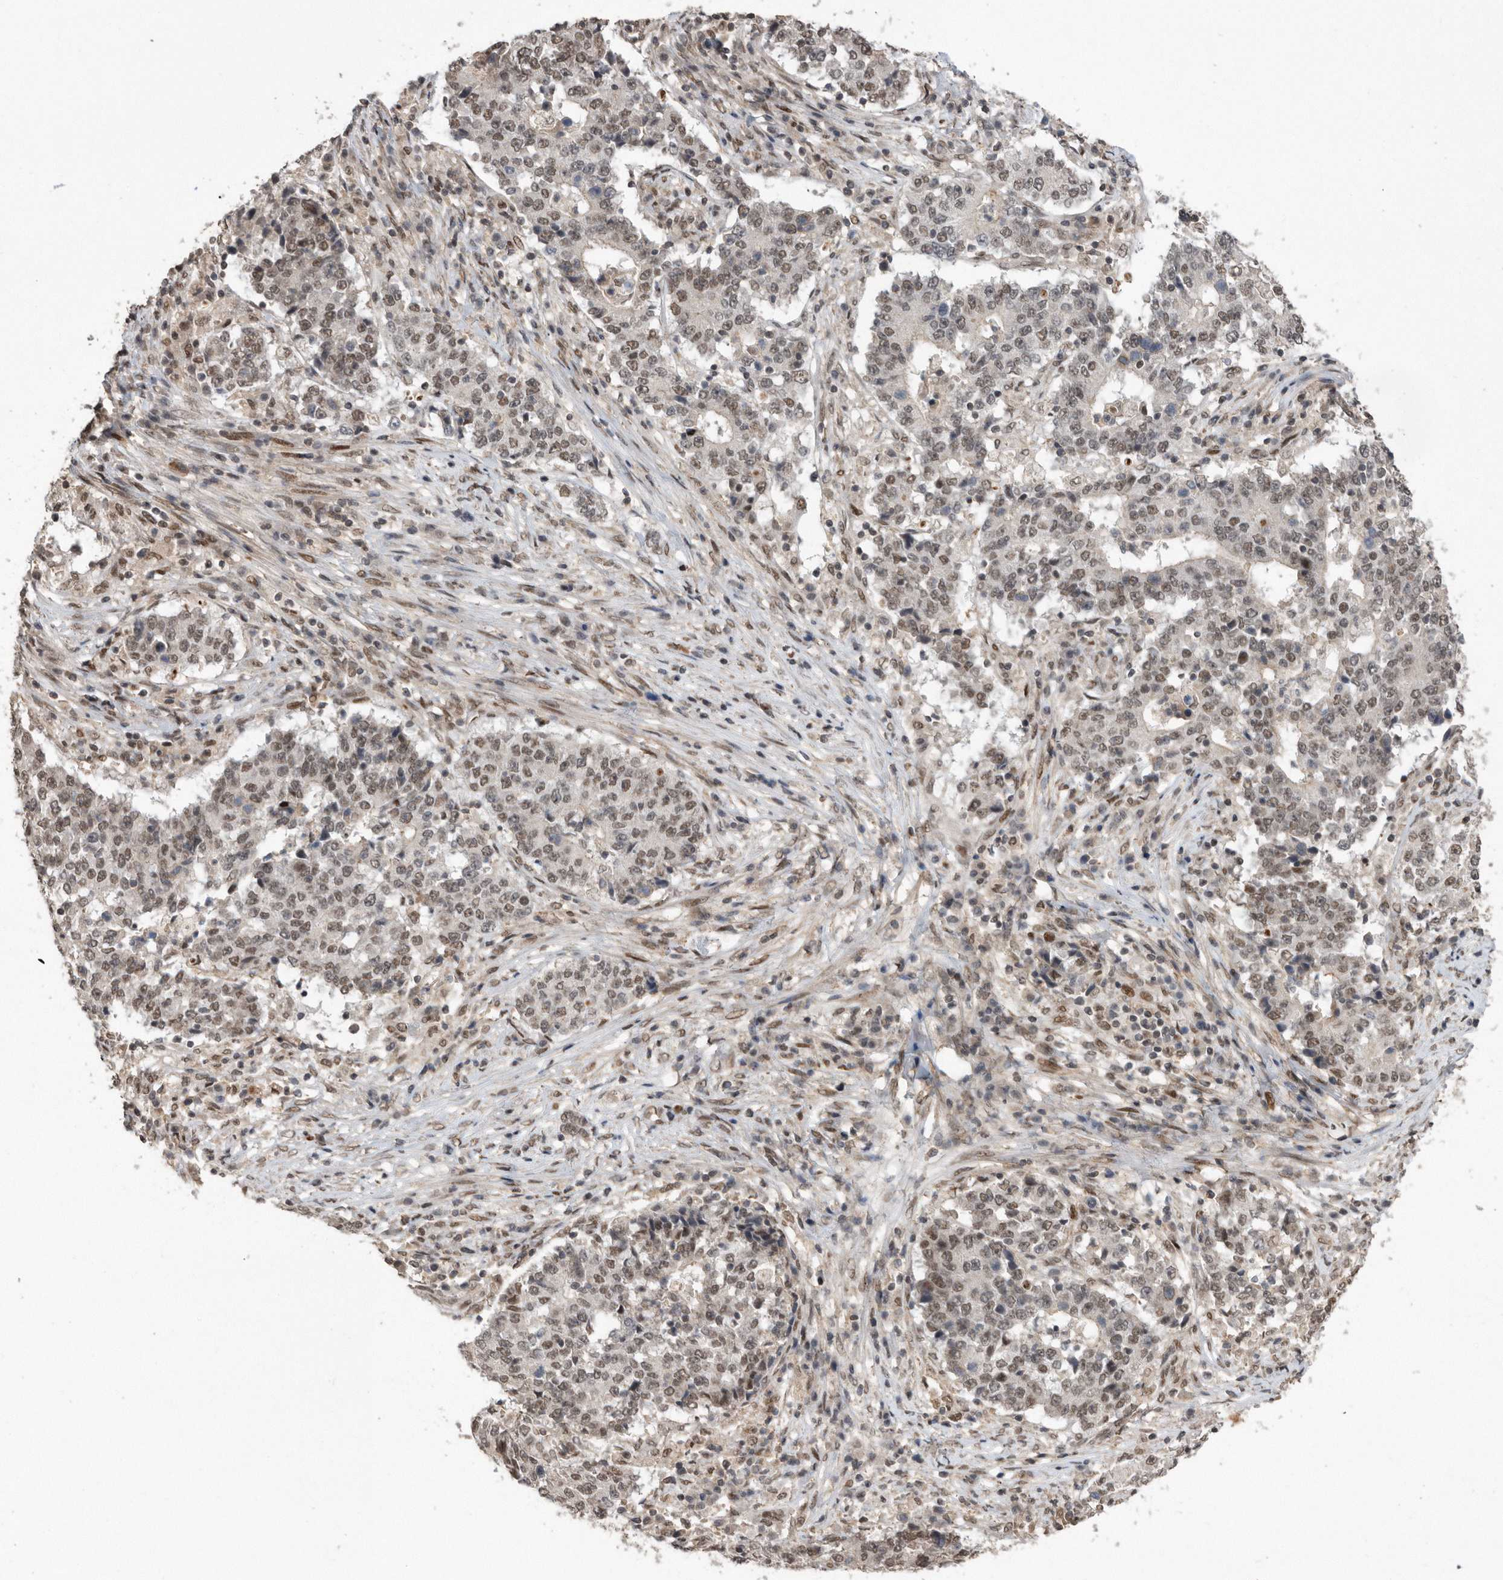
{"staining": {"intensity": "weak", "quantity": ">75%", "location": "nuclear"}, "tissue": "stomach cancer", "cell_type": "Tumor cells", "image_type": "cancer", "snomed": [{"axis": "morphology", "description": "Adenocarcinoma, NOS"}, {"axis": "topography", "description": "Stomach"}], "caption": "Protein staining by IHC demonstrates weak nuclear staining in approximately >75% of tumor cells in stomach adenocarcinoma.", "gene": "TDRD3", "patient": {"sex": "male", "age": 59}}